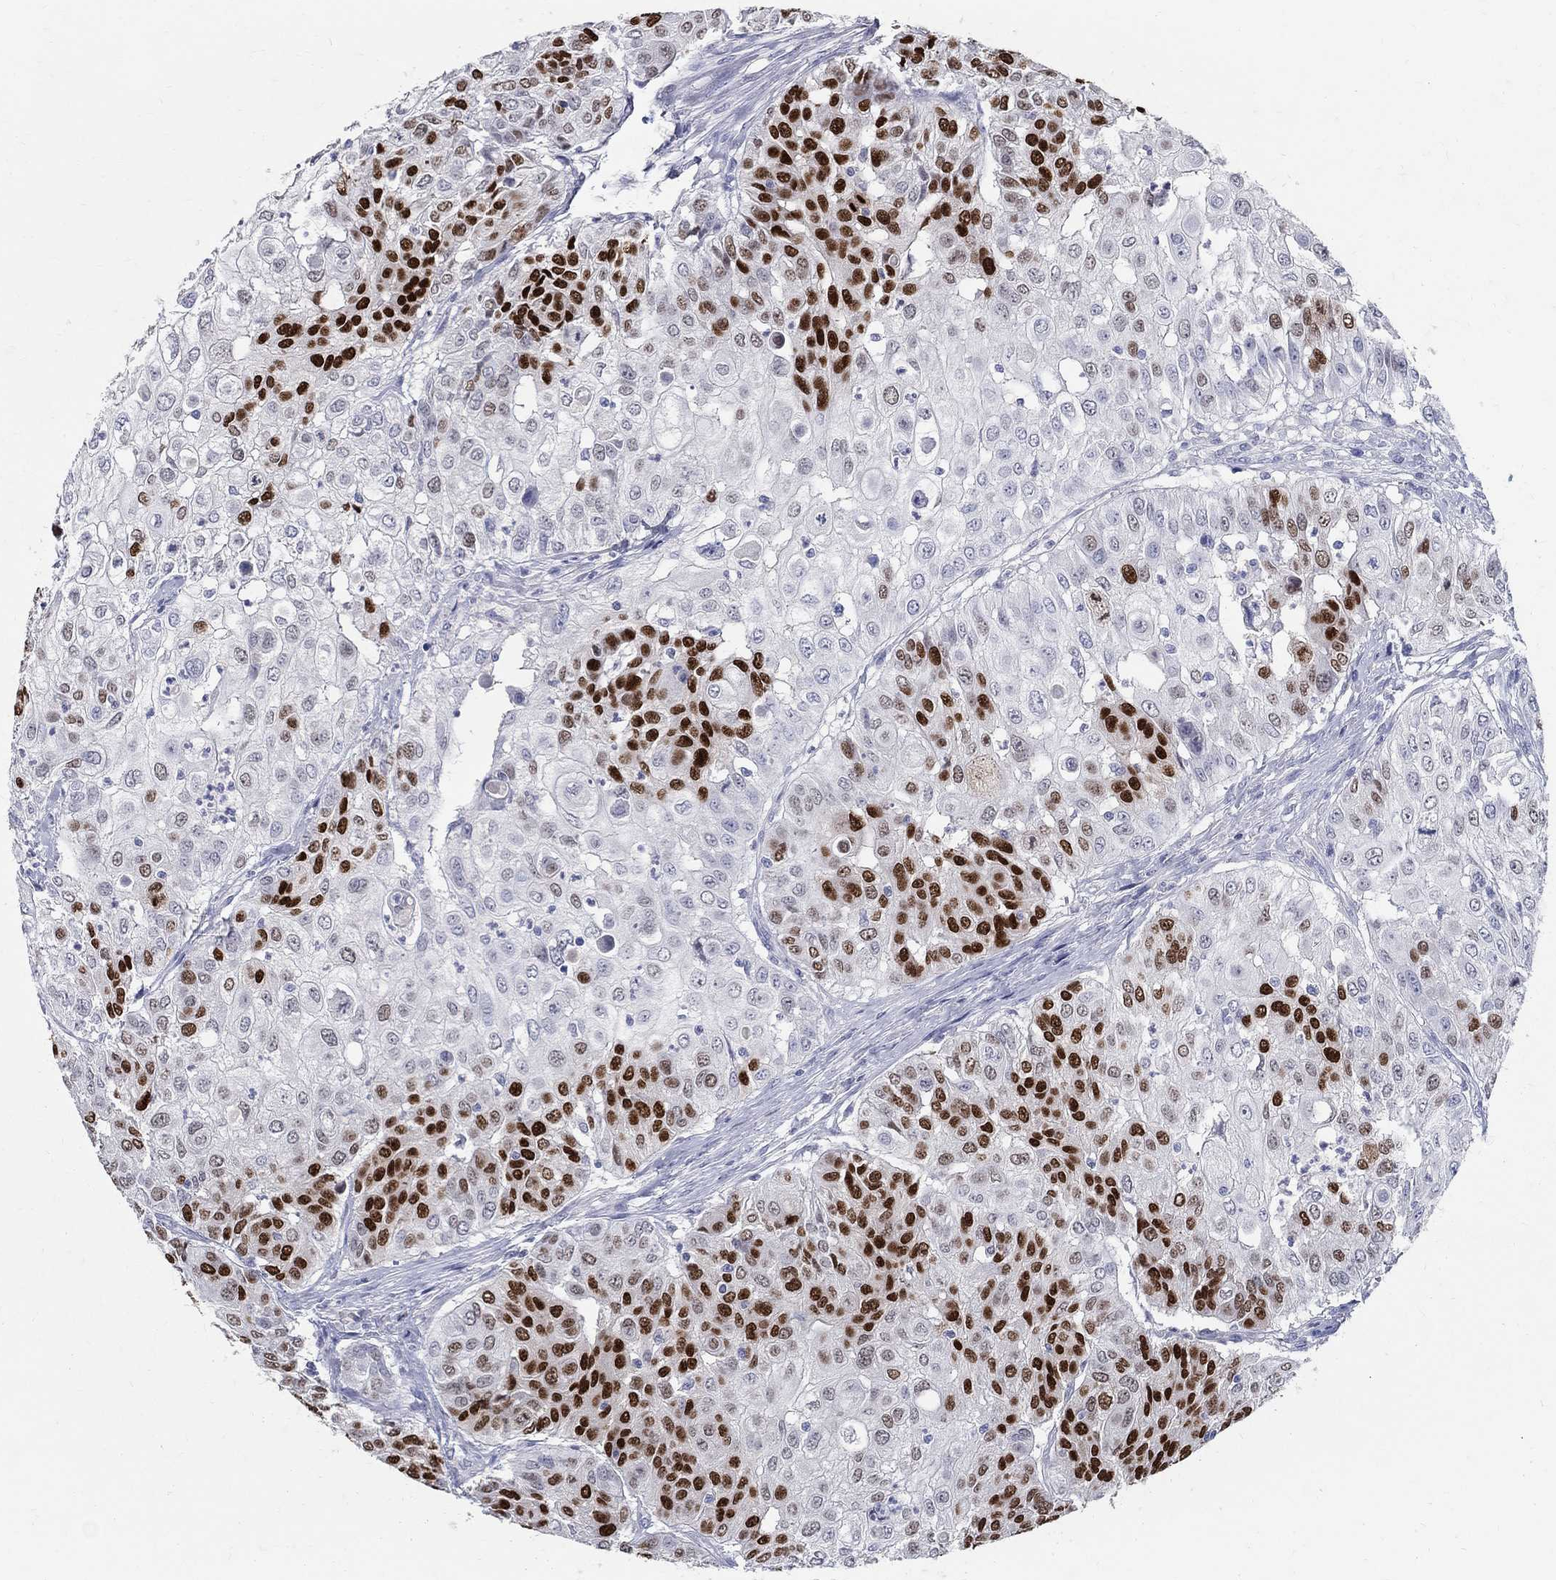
{"staining": {"intensity": "strong", "quantity": "<25%", "location": "nuclear"}, "tissue": "urothelial cancer", "cell_type": "Tumor cells", "image_type": "cancer", "snomed": [{"axis": "morphology", "description": "Urothelial carcinoma, High grade"}, {"axis": "topography", "description": "Urinary bladder"}], "caption": "This micrograph displays urothelial cancer stained with immunohistochemistry (IHC) to label a protein in brown. The nuclear of tumor cells show strong positivity for the protein. Nuclei are counter-stained blue.", "gene": "SOX2", "patient": {"sex": "female", "age": 79}}